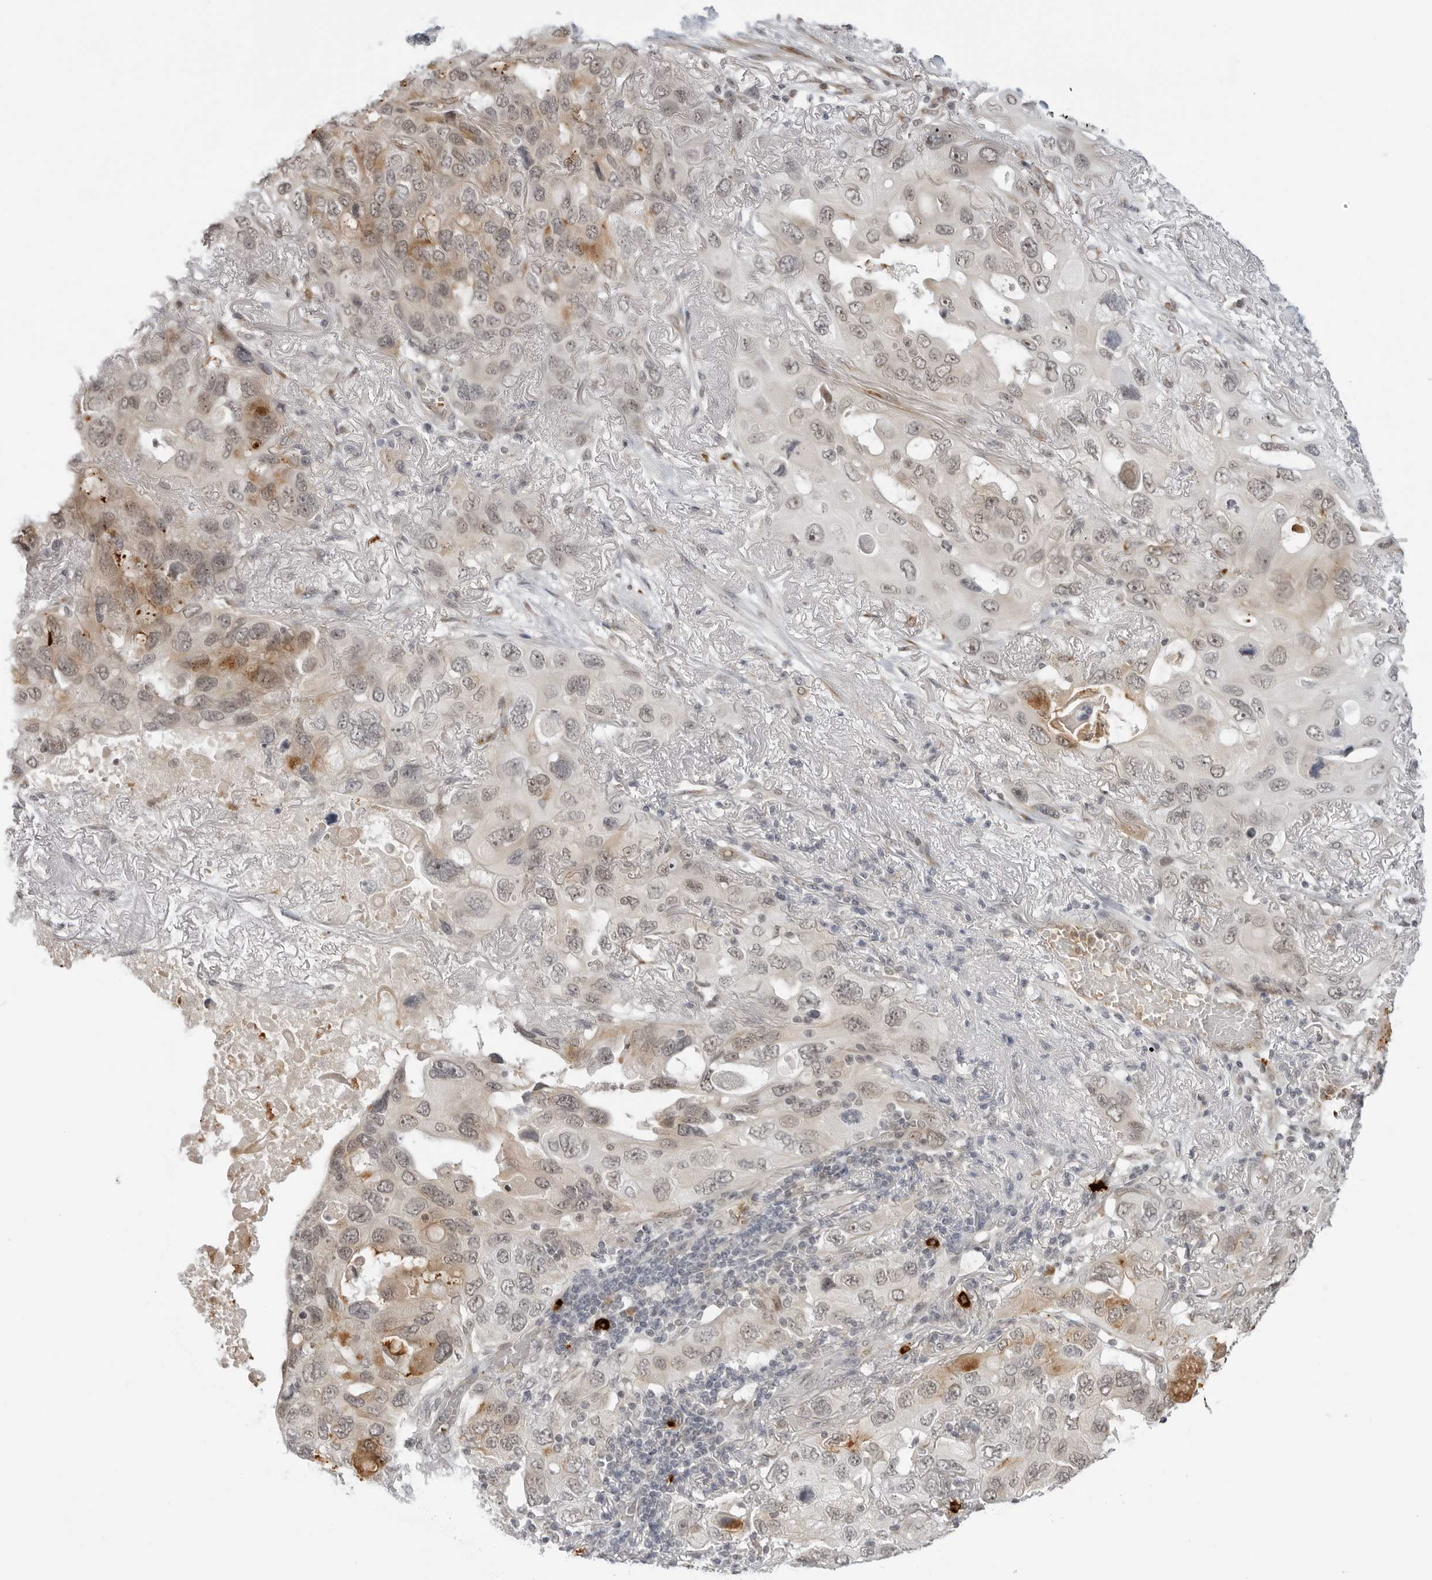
{"staining": {"intensity": "moderate", "quantity": "<25%", "location": "cytoplasmic/membranous,nuclear"}, "tissue": "lung cancer", "cell_type": "Tumor cells", "image_type": "cancer", "snomed": [{"axis": "morphology", "description": "Squamous cell carcinoma, NOS"}, {"axis": "topography", "description": "Lung"}], "caption": "Immunohistochemical staining of lung cancer (squamous cell carcinoma) displays low levels of moderate cytoplasmic/membranous and nuclear protein positivity in approximately <25% of tumor cells.", "gene": "SUGCT", "patient": {"sex": "female", "age": 73}}